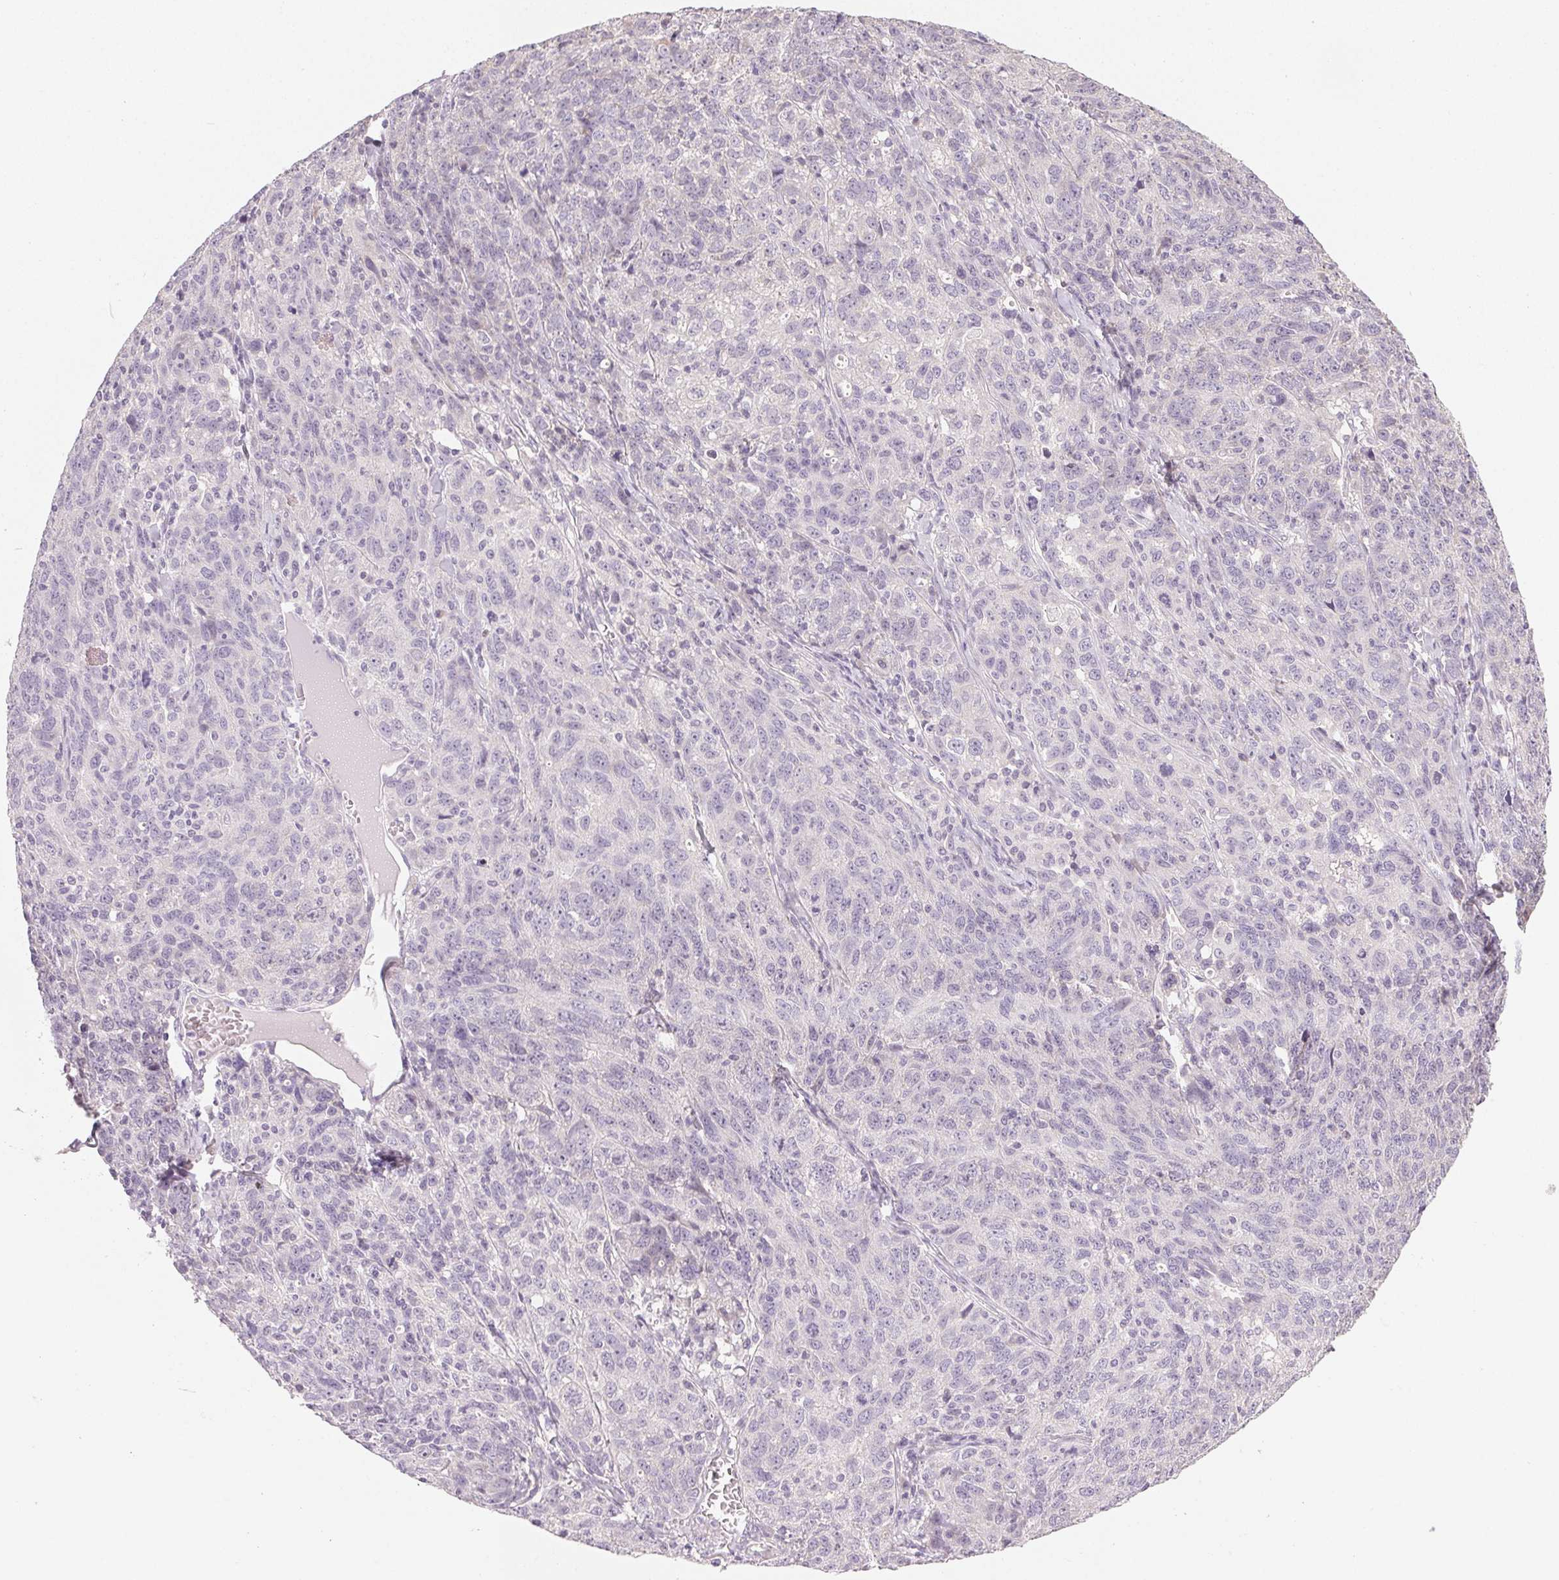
{"staining": {"intensity": "negative", "quantity": "none", "location": "none"}, "tissue": "ovarian cancer", "cell_type": "Tumor cells", "image_type": "cancer", "snomed": [{"axis": "morphology", "description": "Cystadenocarcinoma, serous, NOS"}, {"axis": "topography", "description": "Ovary"}], "caption": "DAB (3,3'-diaminobenzidine) immunohistochemical staining of ovarian cancer exhibits no significant positivity in tumor cells.", "gene": "MYBL1", "patient": {"sex": "female", "age": 71}}